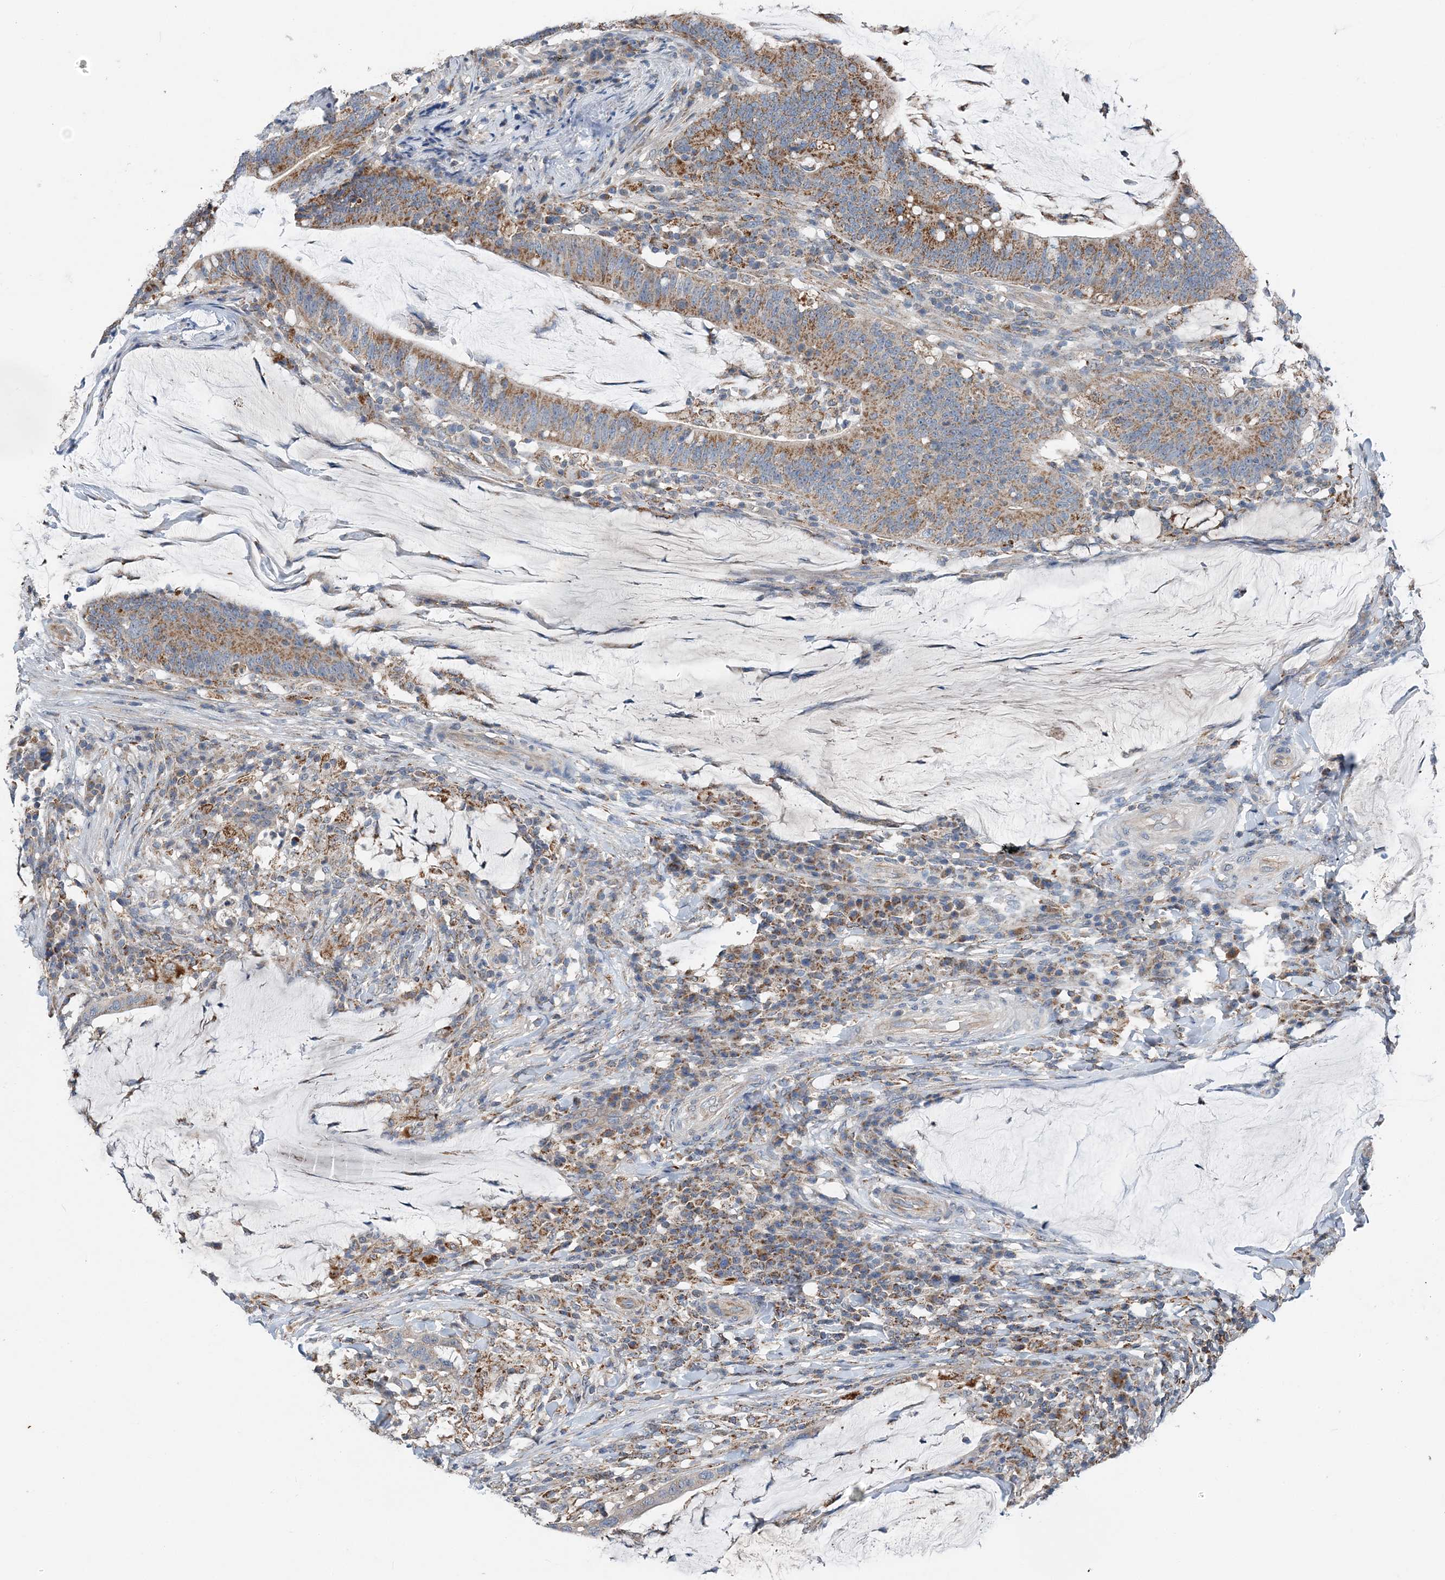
{"staining": {"intensity": "moderate", "quantity": ">75%", "location": "cytoplasmic/membranous"}, "tissue": "colorectal cancer", "cell_type": "Tumor cells", "image_type": "cancer", "snomed": [{"axis": "morphology", "description": "Normal tissue, NOS"}, {"axis": "morphology", "description": "Adenocarcinoma, NOS"}, {"axis": "topography", "description": "Colon"}], "caption": "Immunohistochemistry (IHC) of colorectal cancer demonstrates medium levels of moderate cytoplasmic/membranous positivity in about >75% of tumor cells. The protein of interest is stained brown, and the nuclei are stained in blue (DAB IHC with brightfield microscopy, high magnification).", "gene": "SPRY2", "patient": {"sex": "female", "age": 66}}